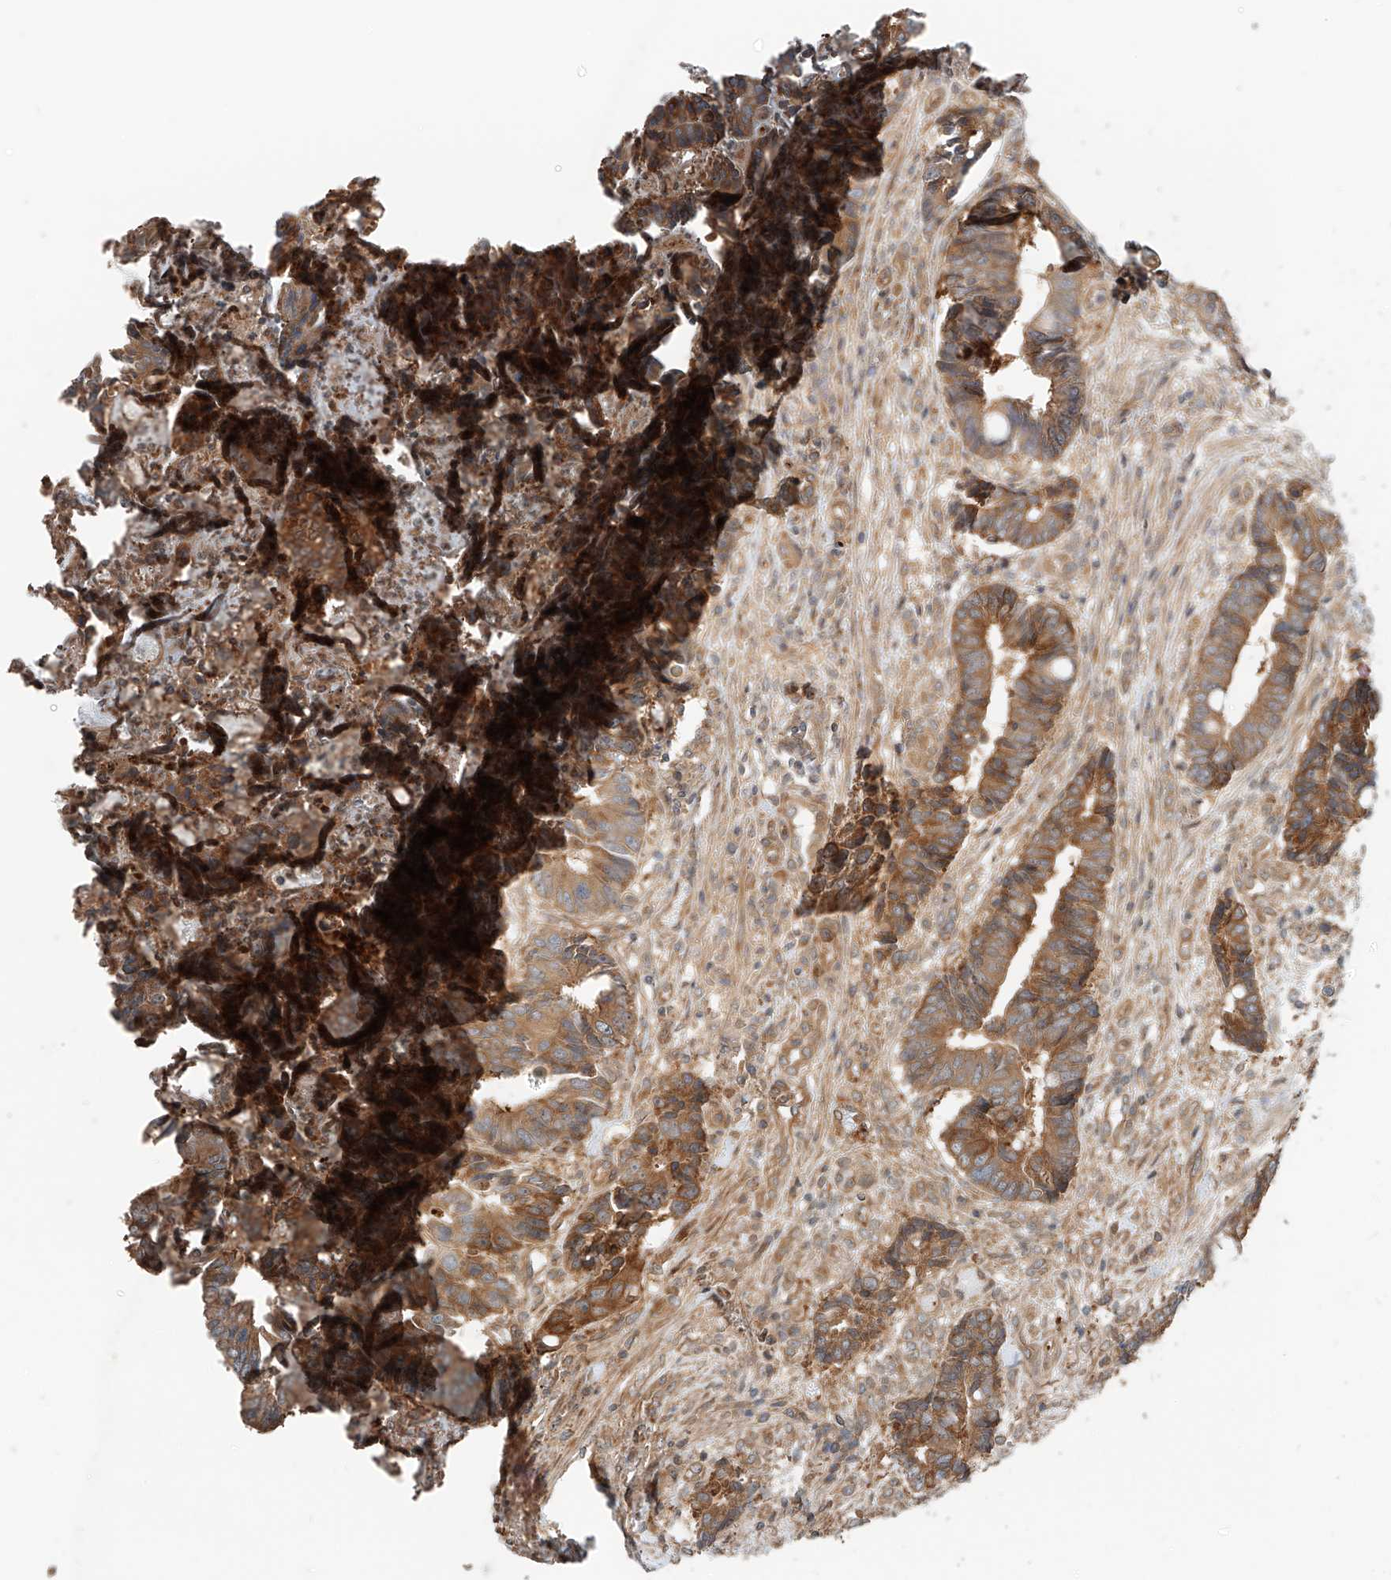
{"staining": {"intensity": "moderate", "quantity": ">75%", "location": "cytoplasmic/membranous"}, "tissue": "colorectal cancer", "cell_type": "Tumor cells", "image_type": "cancer", "snomed": [{"axis": "morphology", "description": "Adenocarcinoma, NOS"}, {"axis": "topography", "description": "Rectum"}], "caption": "Colorectal cancer (adenocarcinoma) stained for a protein (brown) exhibits moderate cytoplasmic/membranous positive expression in approximately >75% of tumor cells.", "gene": "CEP162", "patient": {"sex": "male", "age": 84}}